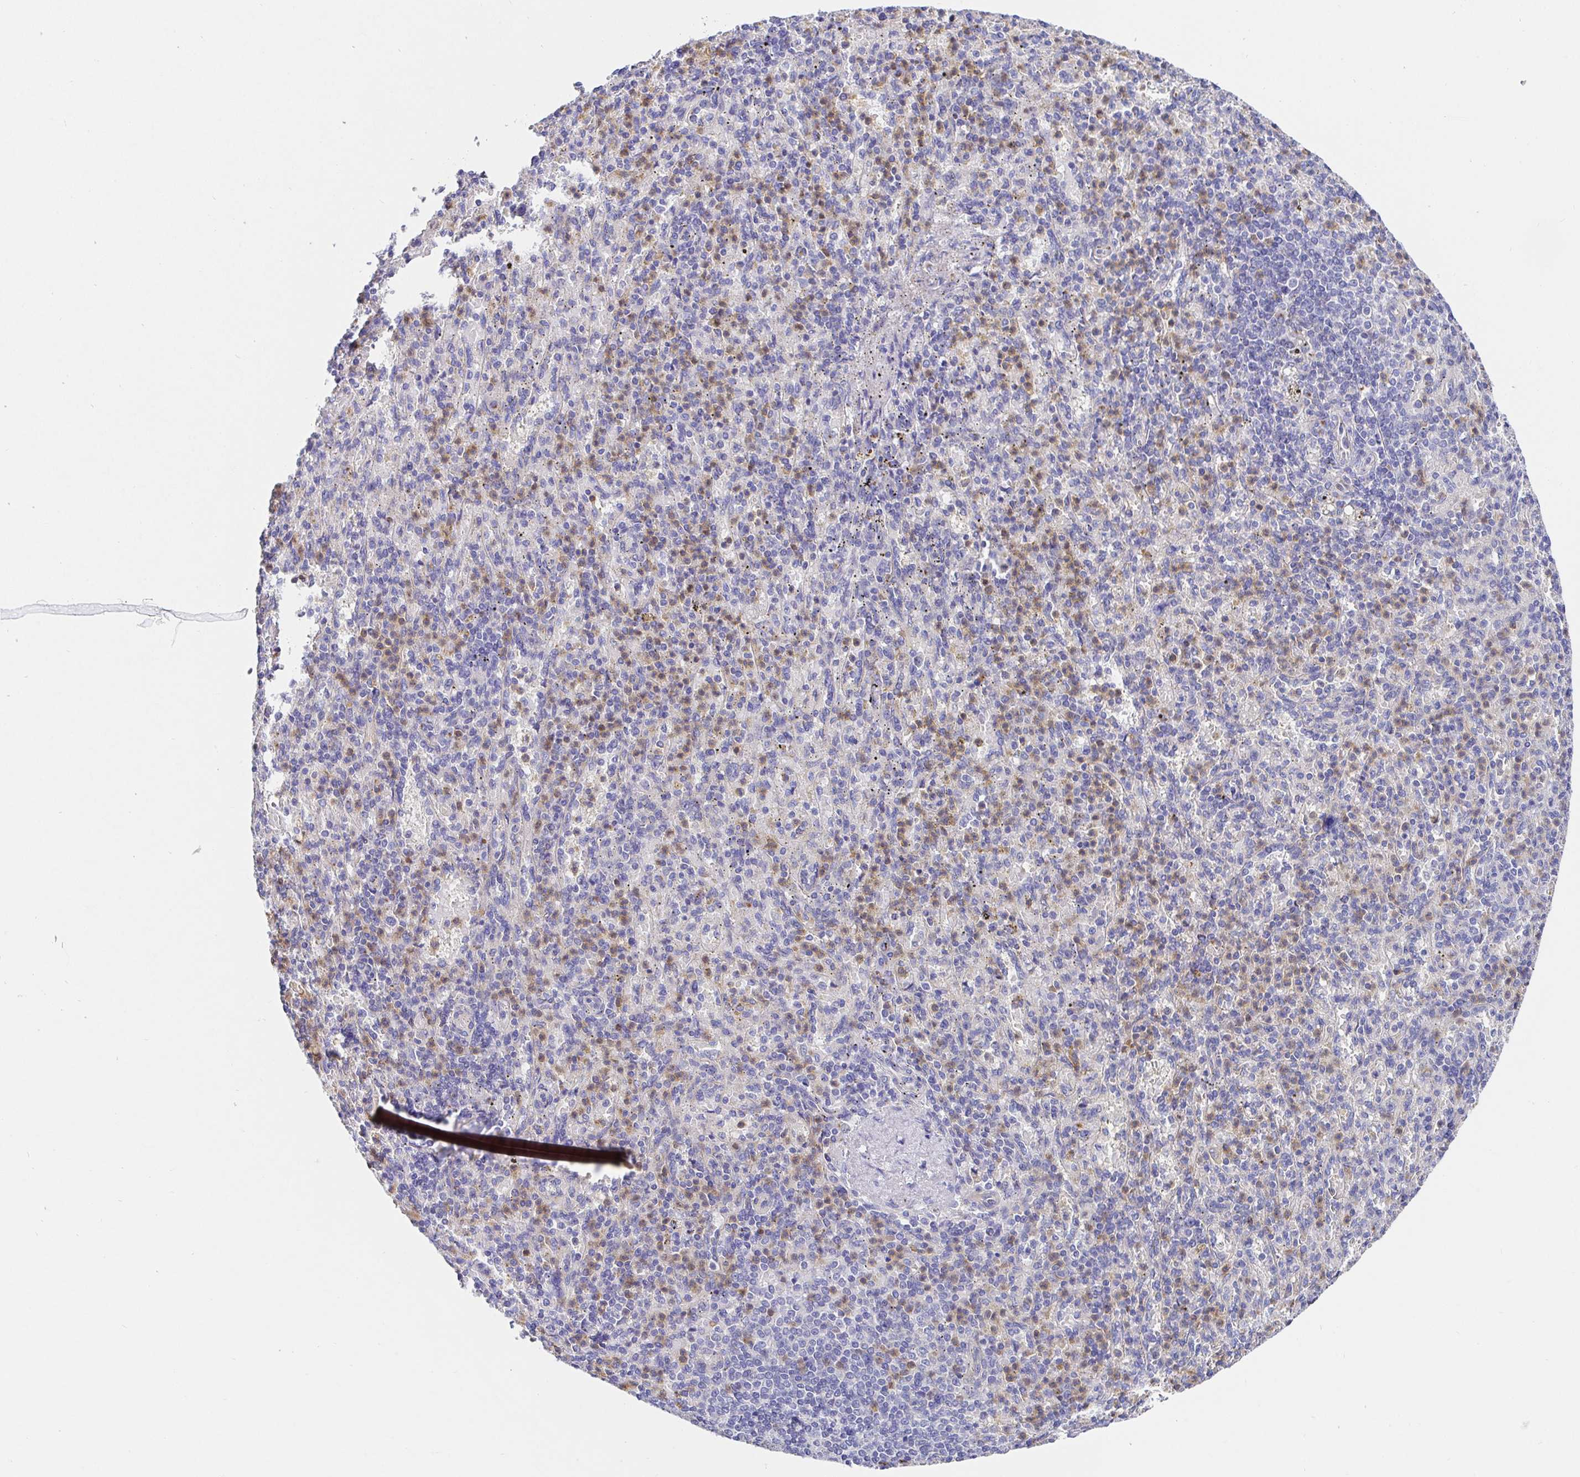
{"staining": {"intensity": "moderate", "quantity": "25%-75%", "location": "cytoplasmic/membranous"}, "tissue": "spleen", "cell_type": "Cells in red pulp", "image_type": "normal", "snomed": [{"axis": "morphology", "description": "Normal tissue, NOS"}, {"axis": "topography", "description": "Spleen"}], "caption": "A medium amount of moderate cytoplasmic/membranous expression is appreciated in approximately 25%-75% of cells in red pulp in normal spleen.", "gene": "GOLGA1", "patient": {"sex": "female", "age": 74}}